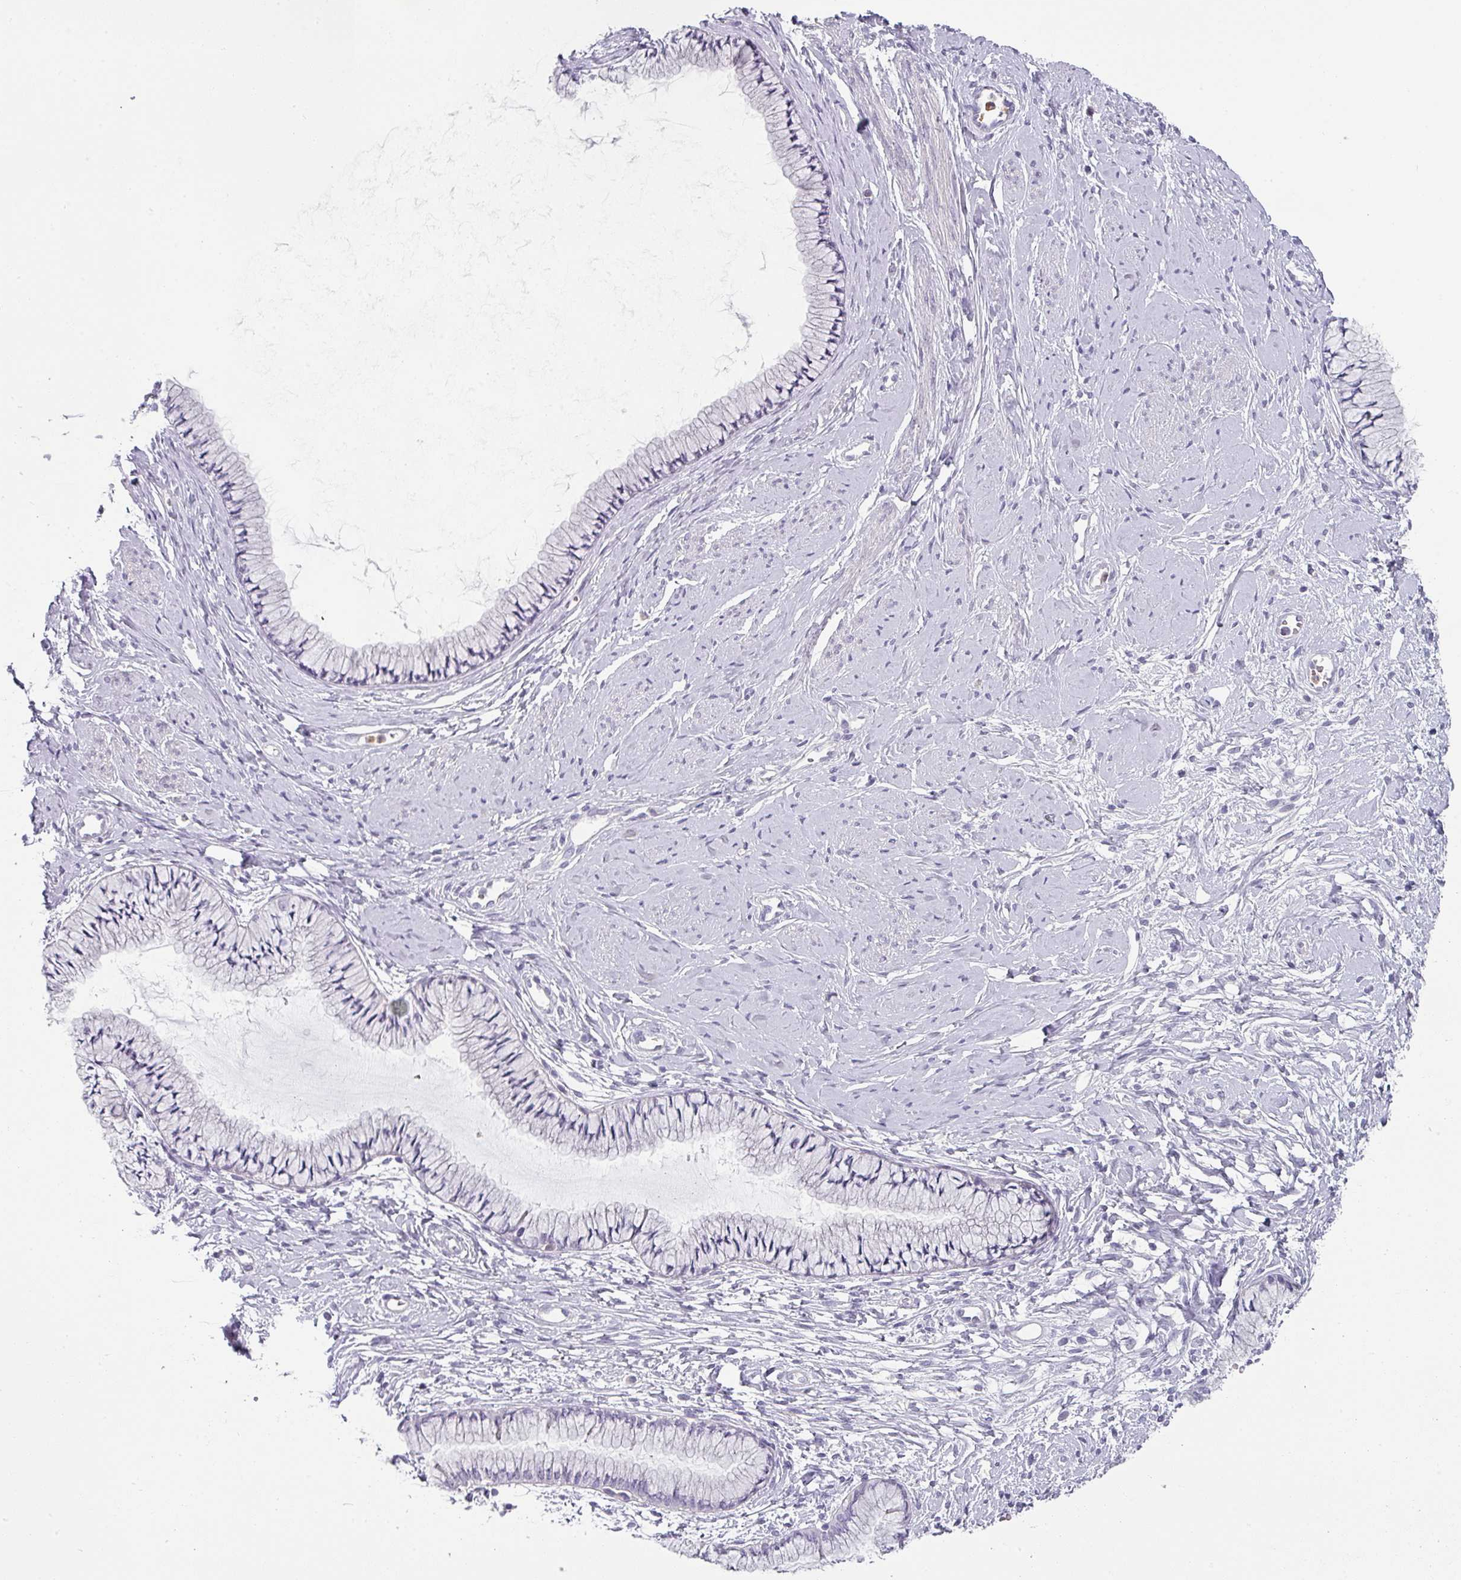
{"staining": {"intensity": "negative", "quantity": "none", "location": "none"}, "tissue": "cervix", "cell_type": "Glandular cells", "image_type": "normal", "snomed": [{"axis": "morphology", "description": "Normal tissue, NOS"}, {"axis": "topography", "description": "Cervix"}], "caption": "This is an immunohistochemistry (IHC) micrograph of normal cervix. There is no expression in glandular cells.", "gene": "BTLA", "patient": {"sex": "female", "age": 42}}